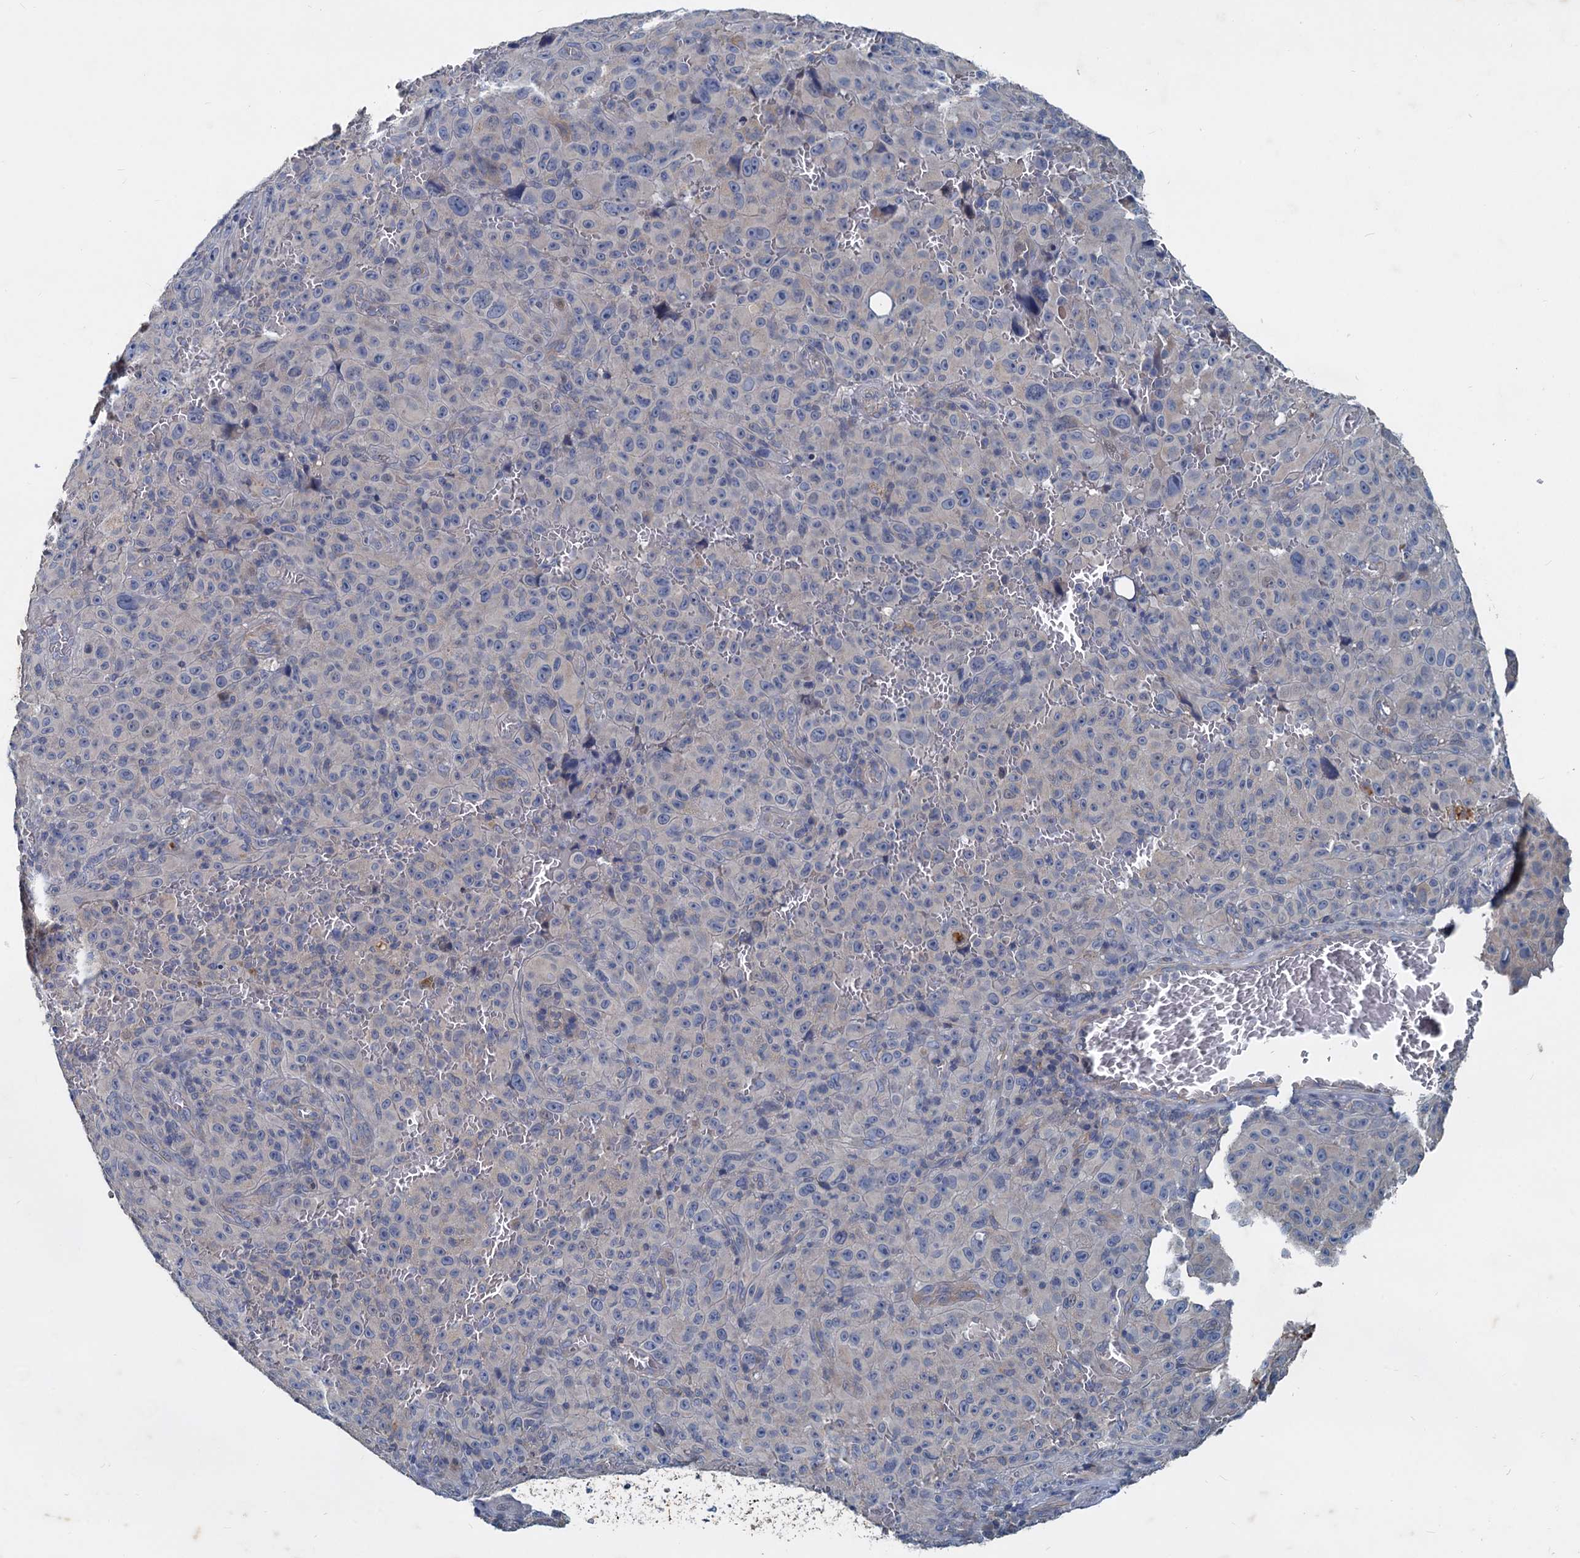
{"staining": {"intensity": "negative", "quantity": "none", "location": "none"}, "tissue": "melanoma", "cell_type": "Tumor cells", "image_type": "cancer", "snomed": [{"axis": "morphology", "description": "Malignant melanoma, NOS"}, {"axis": "topography", "description": "Skin"}], "caption": "This is an immunohistochemistry (IHC) photomicrograph of malignant melanoma. There is no expression in tumor cells.", "gene": "SLC2A7", "patient": {"sex": "female", "age": 82}}